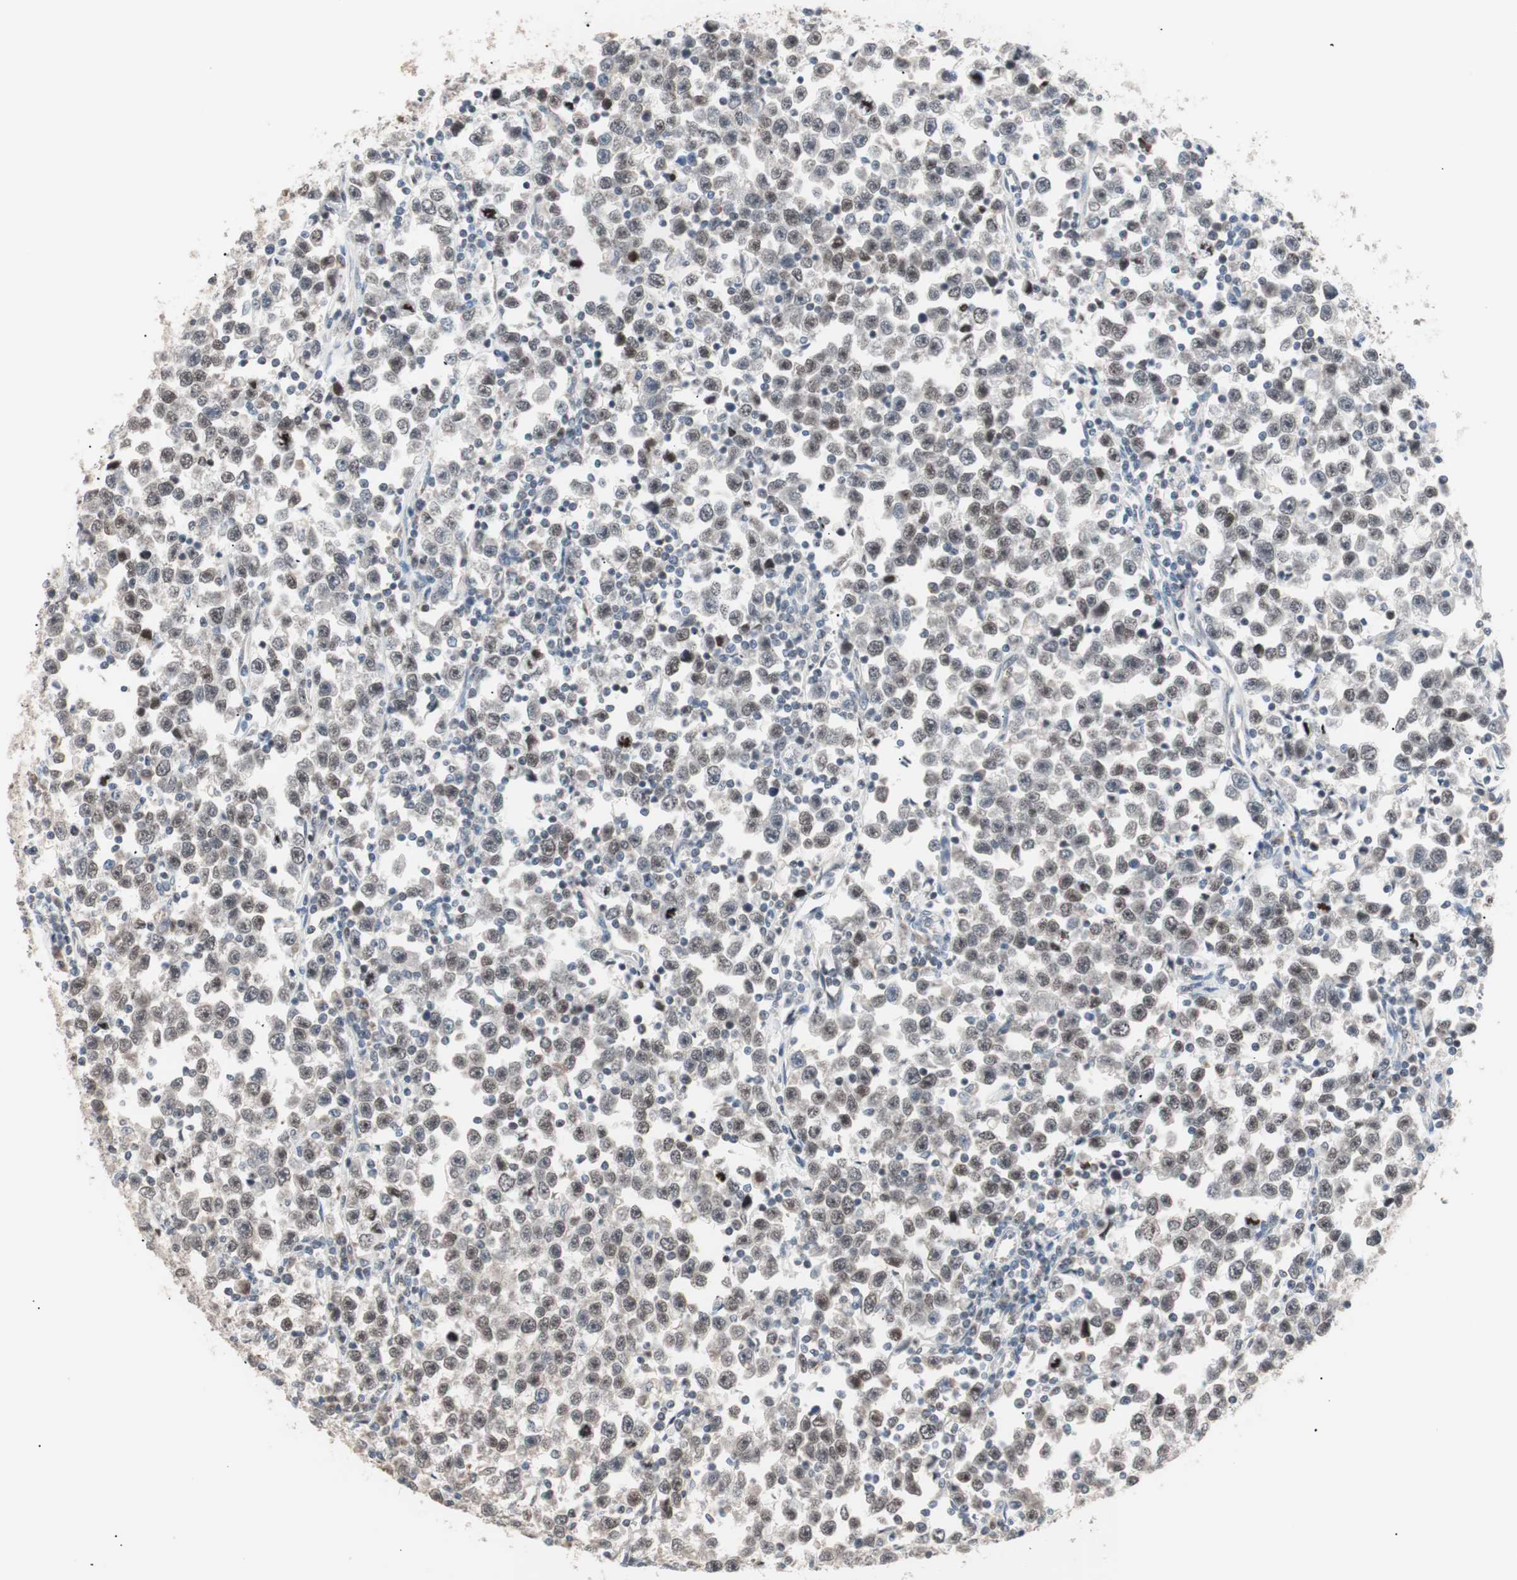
{"staining": {"intensity": "weak", "quantity": "25%-75%", "location": "nuclear"}, "tissue": "testis cancer", "cell_type": "Tumor cells", "image_type": "cancer", "snomed": [{"axis": "morphology", "description": "Seminoma, NOS"}, {"axis": "topography", "description": "Testis"}], "caption": "IHC of testis cancer displays low levels of weak nuclear positivity in approximately 25%-75% of tumor cells.", "gene": "LIG3", "patient": {"sex": "male", "age": 43}}